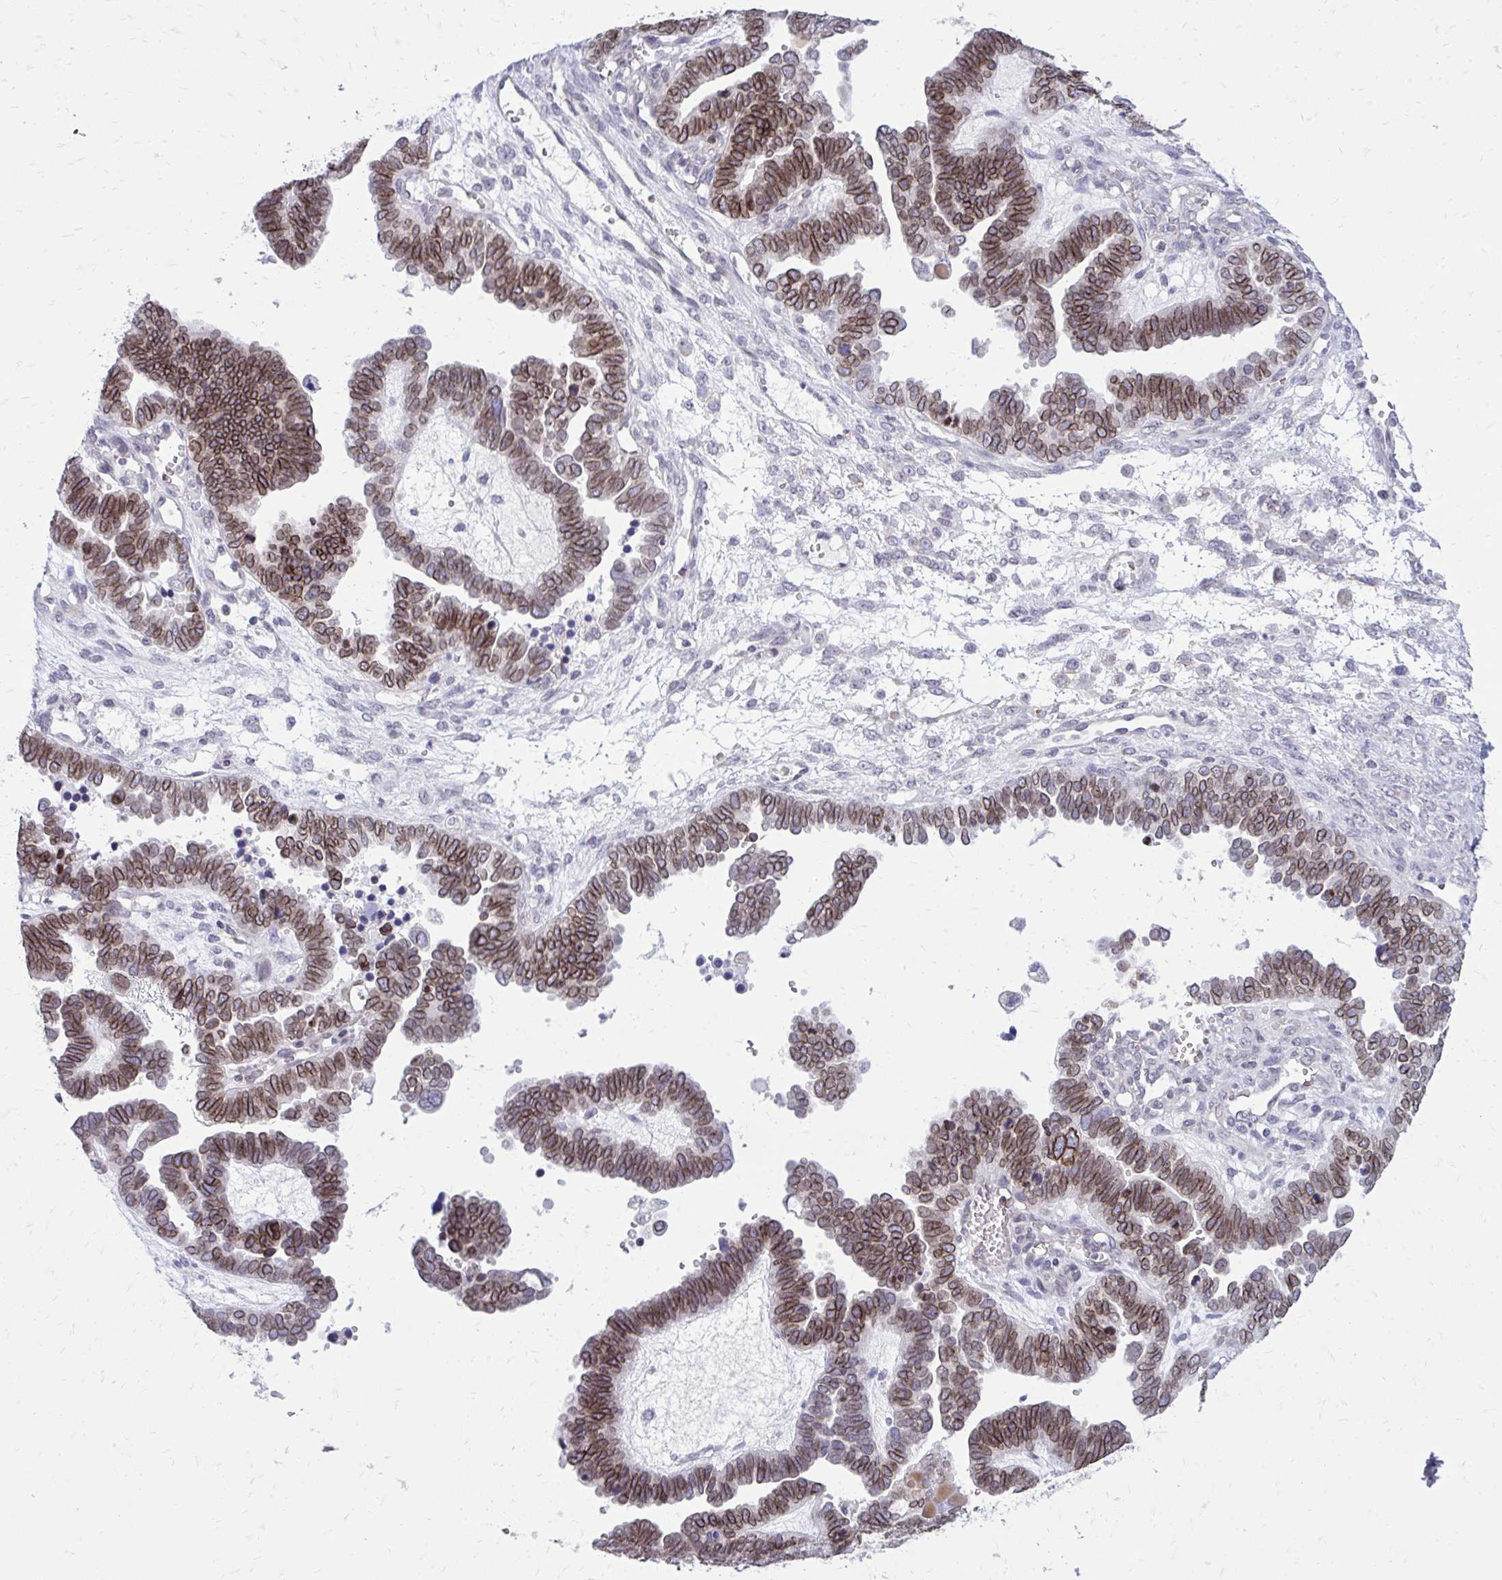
{"staining": {"intensity": "moderate", "quantity": ">75%", "location": "cytoplasmic/membranous,nuclear"}, "tissue": "ovarian cancer", "cell_type": "Tumor cells", "image_type": "cancer", "snomed": [{"axis": "morphology", "description": "Cystadenocarcinoma, serous, NOS"}, {"axis": "topography", "description": "Ovary"}], "caption": "Immunohistochemistry photomicrograph of neoplastic tissue: human ovarian cancer (serous cystadenocarcinoma) stained using IHC reveals medium levels of moderate protein expression localized specifically in the cytoplasmic/membranous and nuclear of tumor cells, appearing as a cytoplasmic/membranous and nuclear brown color.", "gene": "RPS6KA2", "patient": {"sex": "female", "age": 51}}